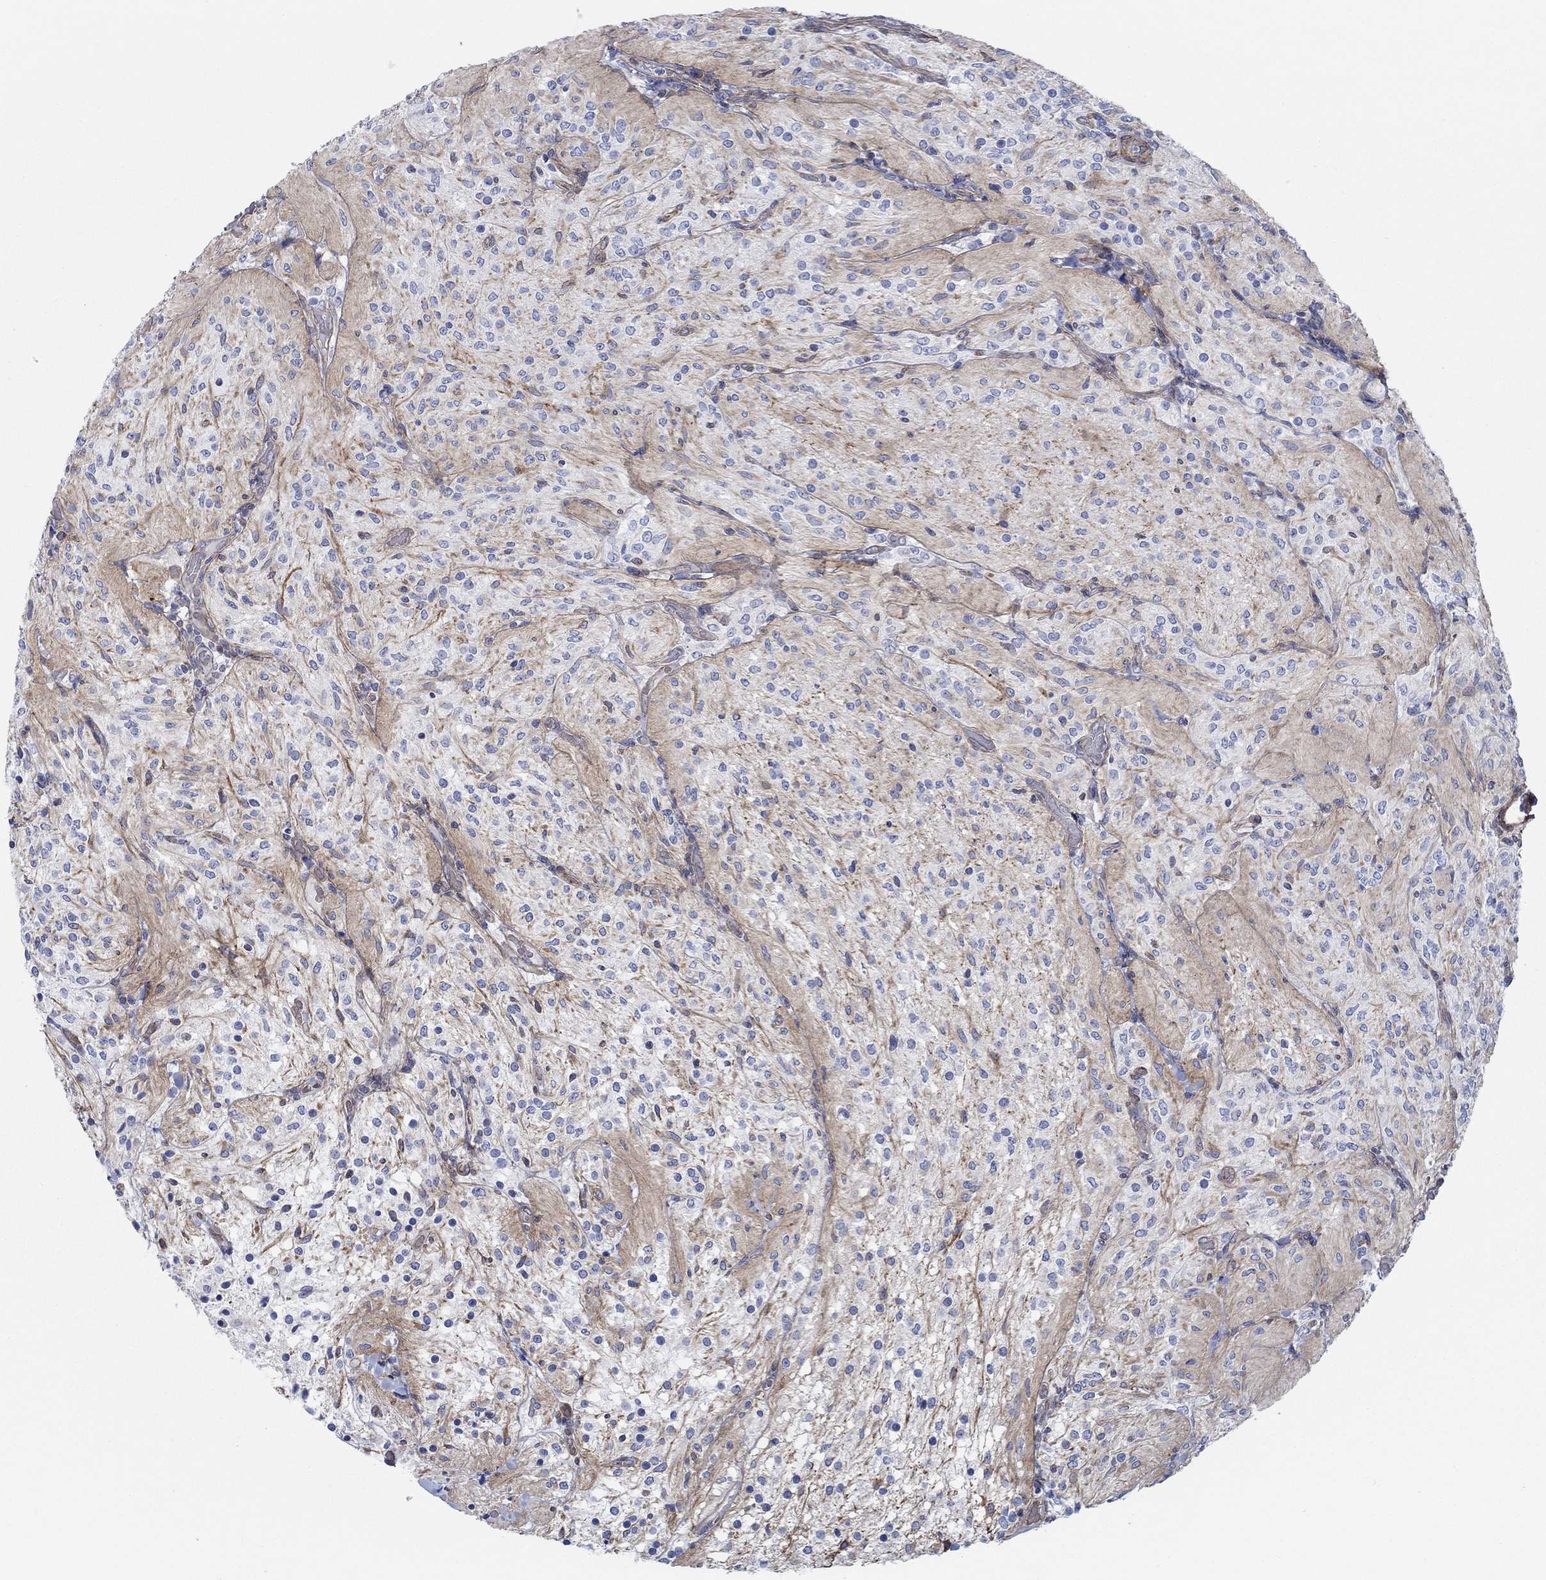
{"staining": {"intensity": "negative", "quantity": "none", "location": "none"}, "tissue": "glioma", "cell_type": "Tumor cells", "image_type": "cancer", "snomed": [{"axis": "morphology", "description": "Glioma, malignant, Low grade"}, {"axis": "topography", "description": "Brain"}], "caption": "This is a photomicrograph of immunohistochemistry (IHC) staining of low-grade glioma (malignant), which shows no positivity in tumor cells.", "gene": "FMN1", "patient": {"sex": "male", "age": 3}}